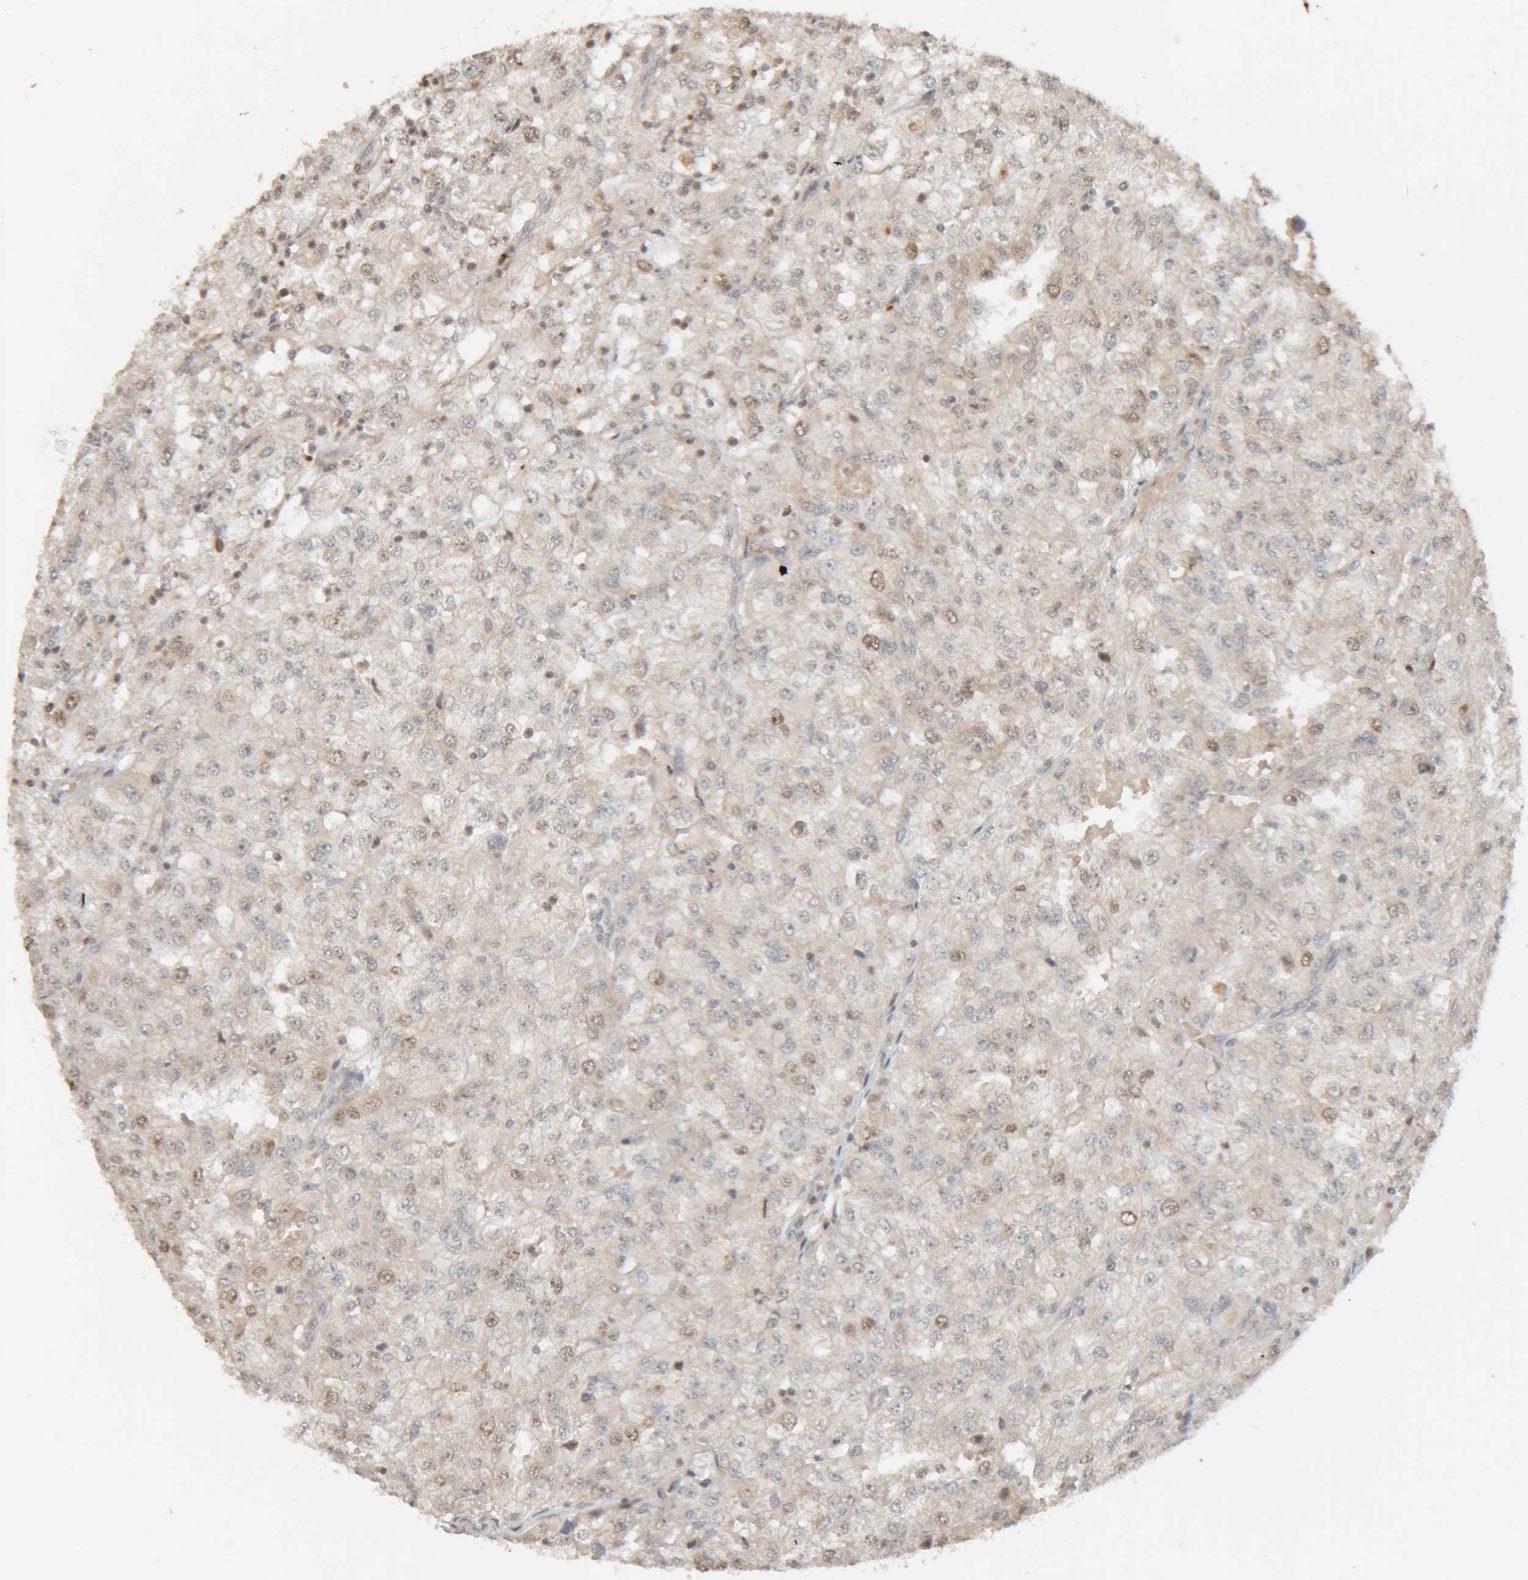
{"staining": {"intensity": "weak", "quantity": "<25%", "location": "nuclear"}, "tissue": "renal cancer", "cell_type": "Tumor cells", "image_type": "cancer", "snomed": [{"axis": "morphology", "description": "Adenocarcinoma, NOS"}, {"axis": "topography", "description": "Kidney"}], "caption": "DAB immunohistochemical staining of human renal cancer (adenocarcinoma) demonstrates no significant staining in tumor cells.", "gene": "GINS4", "patient": {"sex": "female", "age": 54}}